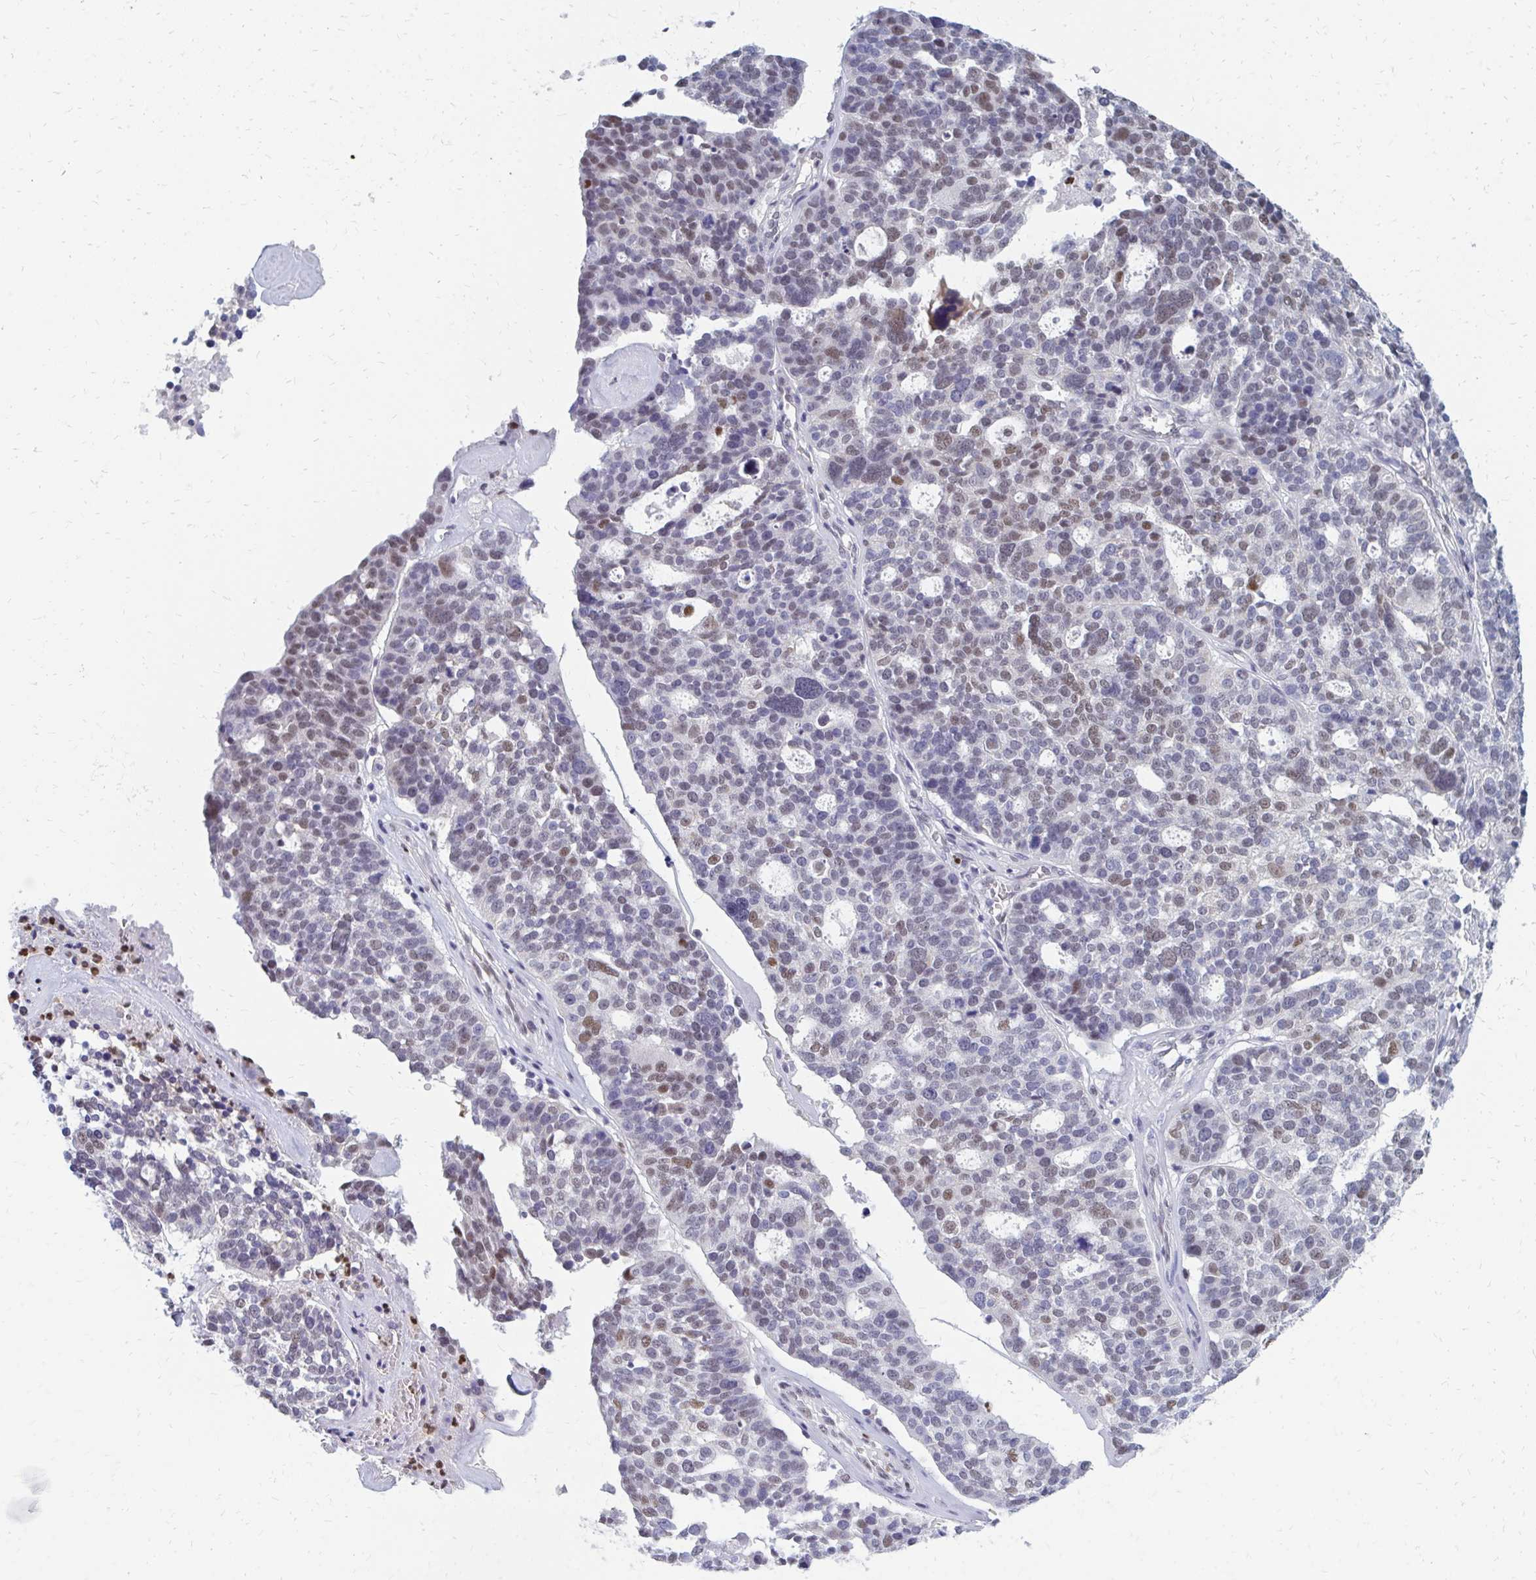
{"staining": {"intensity": "moderate", "quantity": "<25%", "location": "nuclear"}, "tissue": "ovarian cancer", "cell_type": "Tumor cells", "image_type": "cancer", "snomed": [{"axis": "morphology", "description": "Cystadenocarcinoma, serous, NOS"}, {"axis": "topography", "description": "Ovary"}], "caption": "Human serous cystadenocarcinoma (ovarian) stained with a protein marker reveals moderate staining in tumor cells.", "gene": "PLK3", "patient": {"sex": "female", "age": 59}}